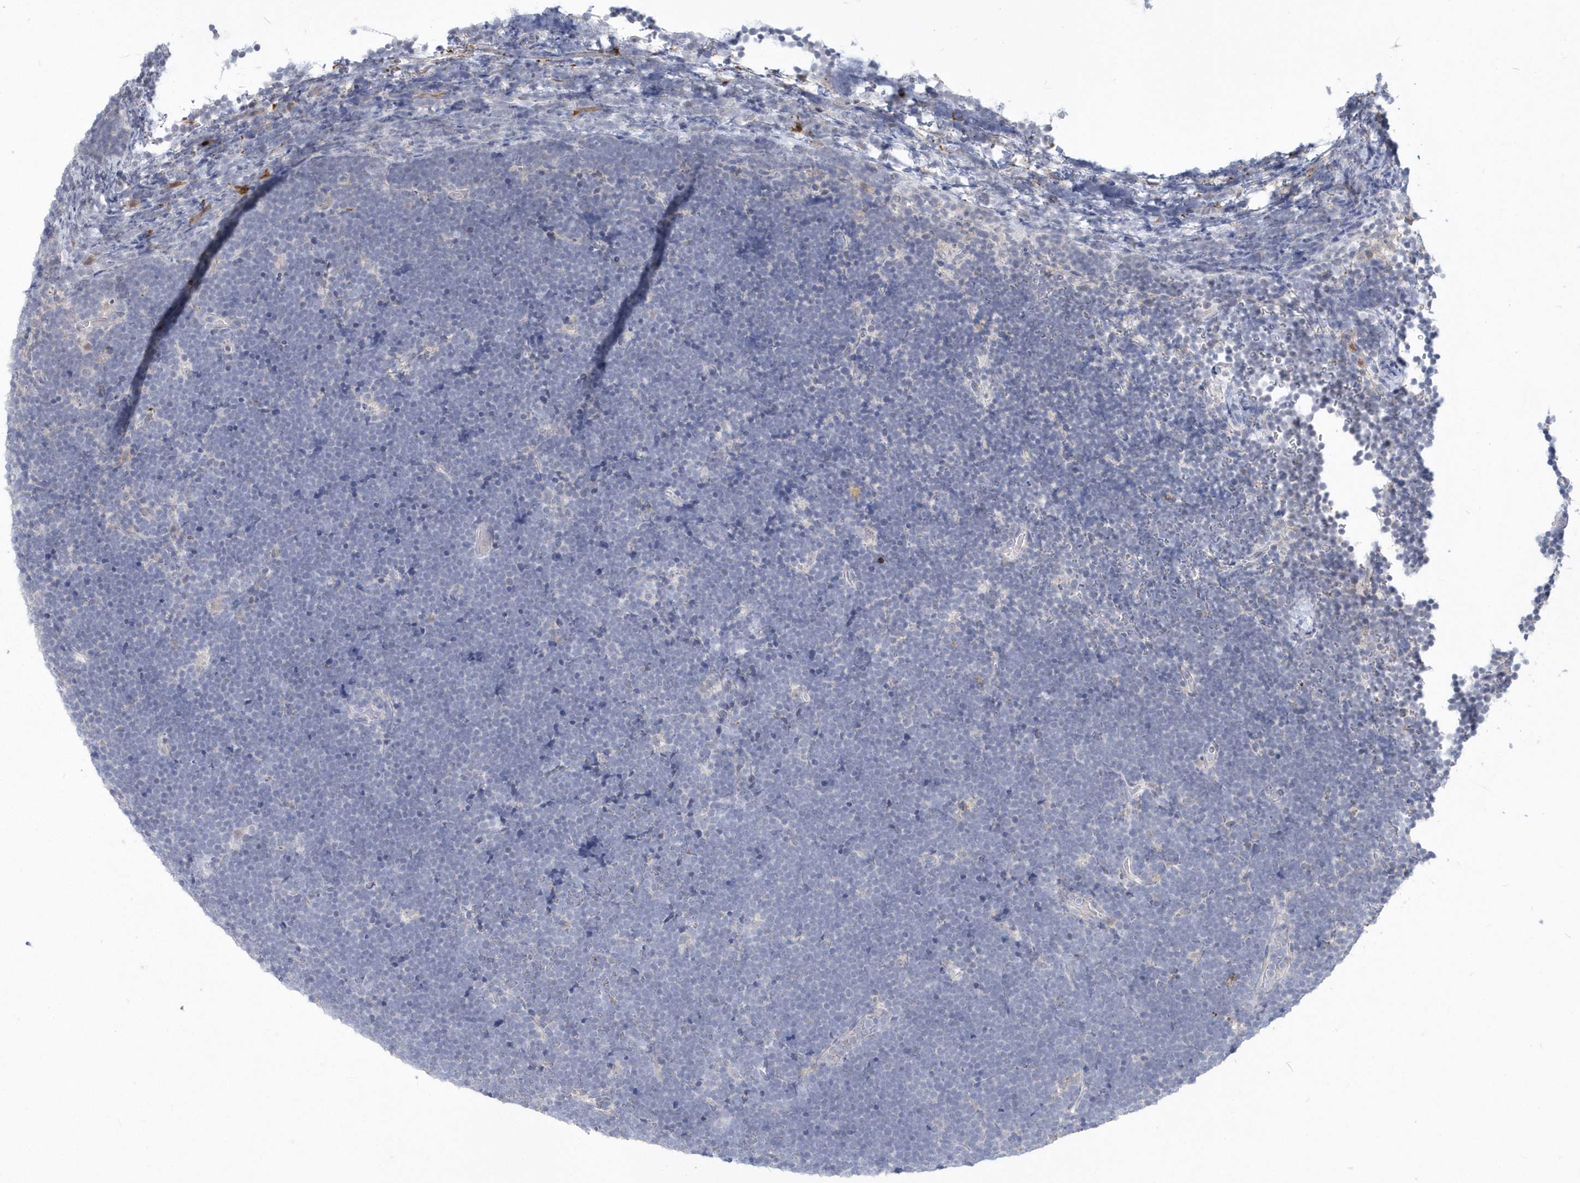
{"staining": {"intensity": "negative", "quantity": "none", "location": "none"}, "tissue": "lymphoma", "cell_type": "Tumor cells", "image_type": "cancer", "snomed": [{"axis": "morphology", "description": "Malignant lymphoma, non-Hodgkin's type, High grade"}, {"axis": "topography", "description": "Lymph node"}], "caption": "A photomicrograph of high-grade malignant lymphoma, non-Hodgkin's type stained for a protein displays no brown staining in tumor cells.", "gene": "TSPEAR", "patient": {"sex": "male", "age": 13}}